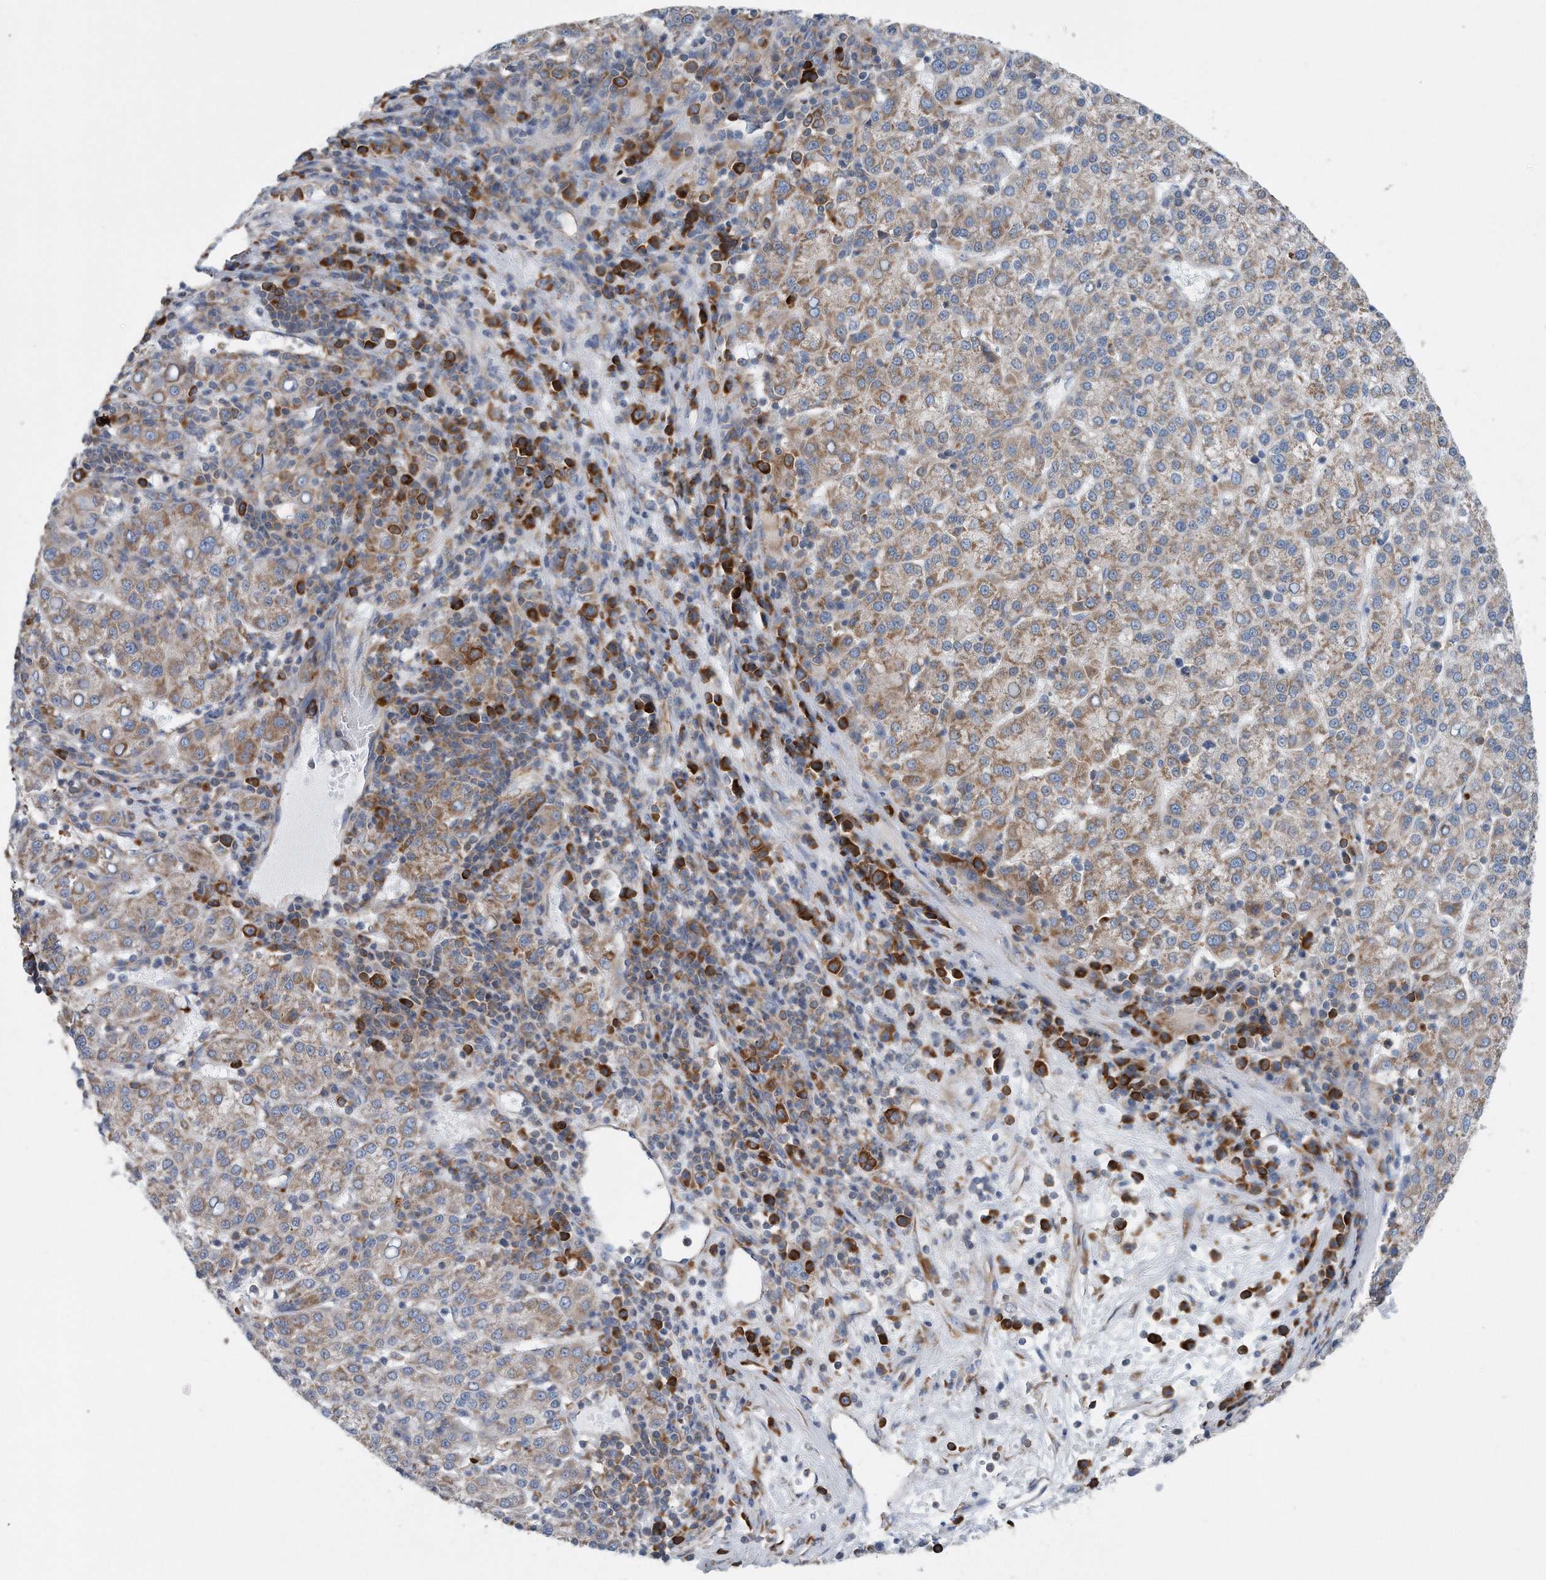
{"staining": {"intensity": "moderate", "quantity": "<25%", "location": "cytoplasmic/membranous"}, "tissue": "liver cancer", "cell_type": "Tumor cells", "image_type": "cancer", "snomed": [{"axis": "morphology", "description": "Carcinoma, Hepatocellular, NOS"}, {"axis": "topography", "description": "Liver"}], "caption": "Hepatocellular carcinoma (liver) stained with DAB (3,3'-diaminobenzidine) IHC demonstrates low levels of moderate cytoplasmic/membranous expression in about <25% of tumor cells.", "gene": "RPL26L1", "patient": {"sex": "female", "age": 58}}